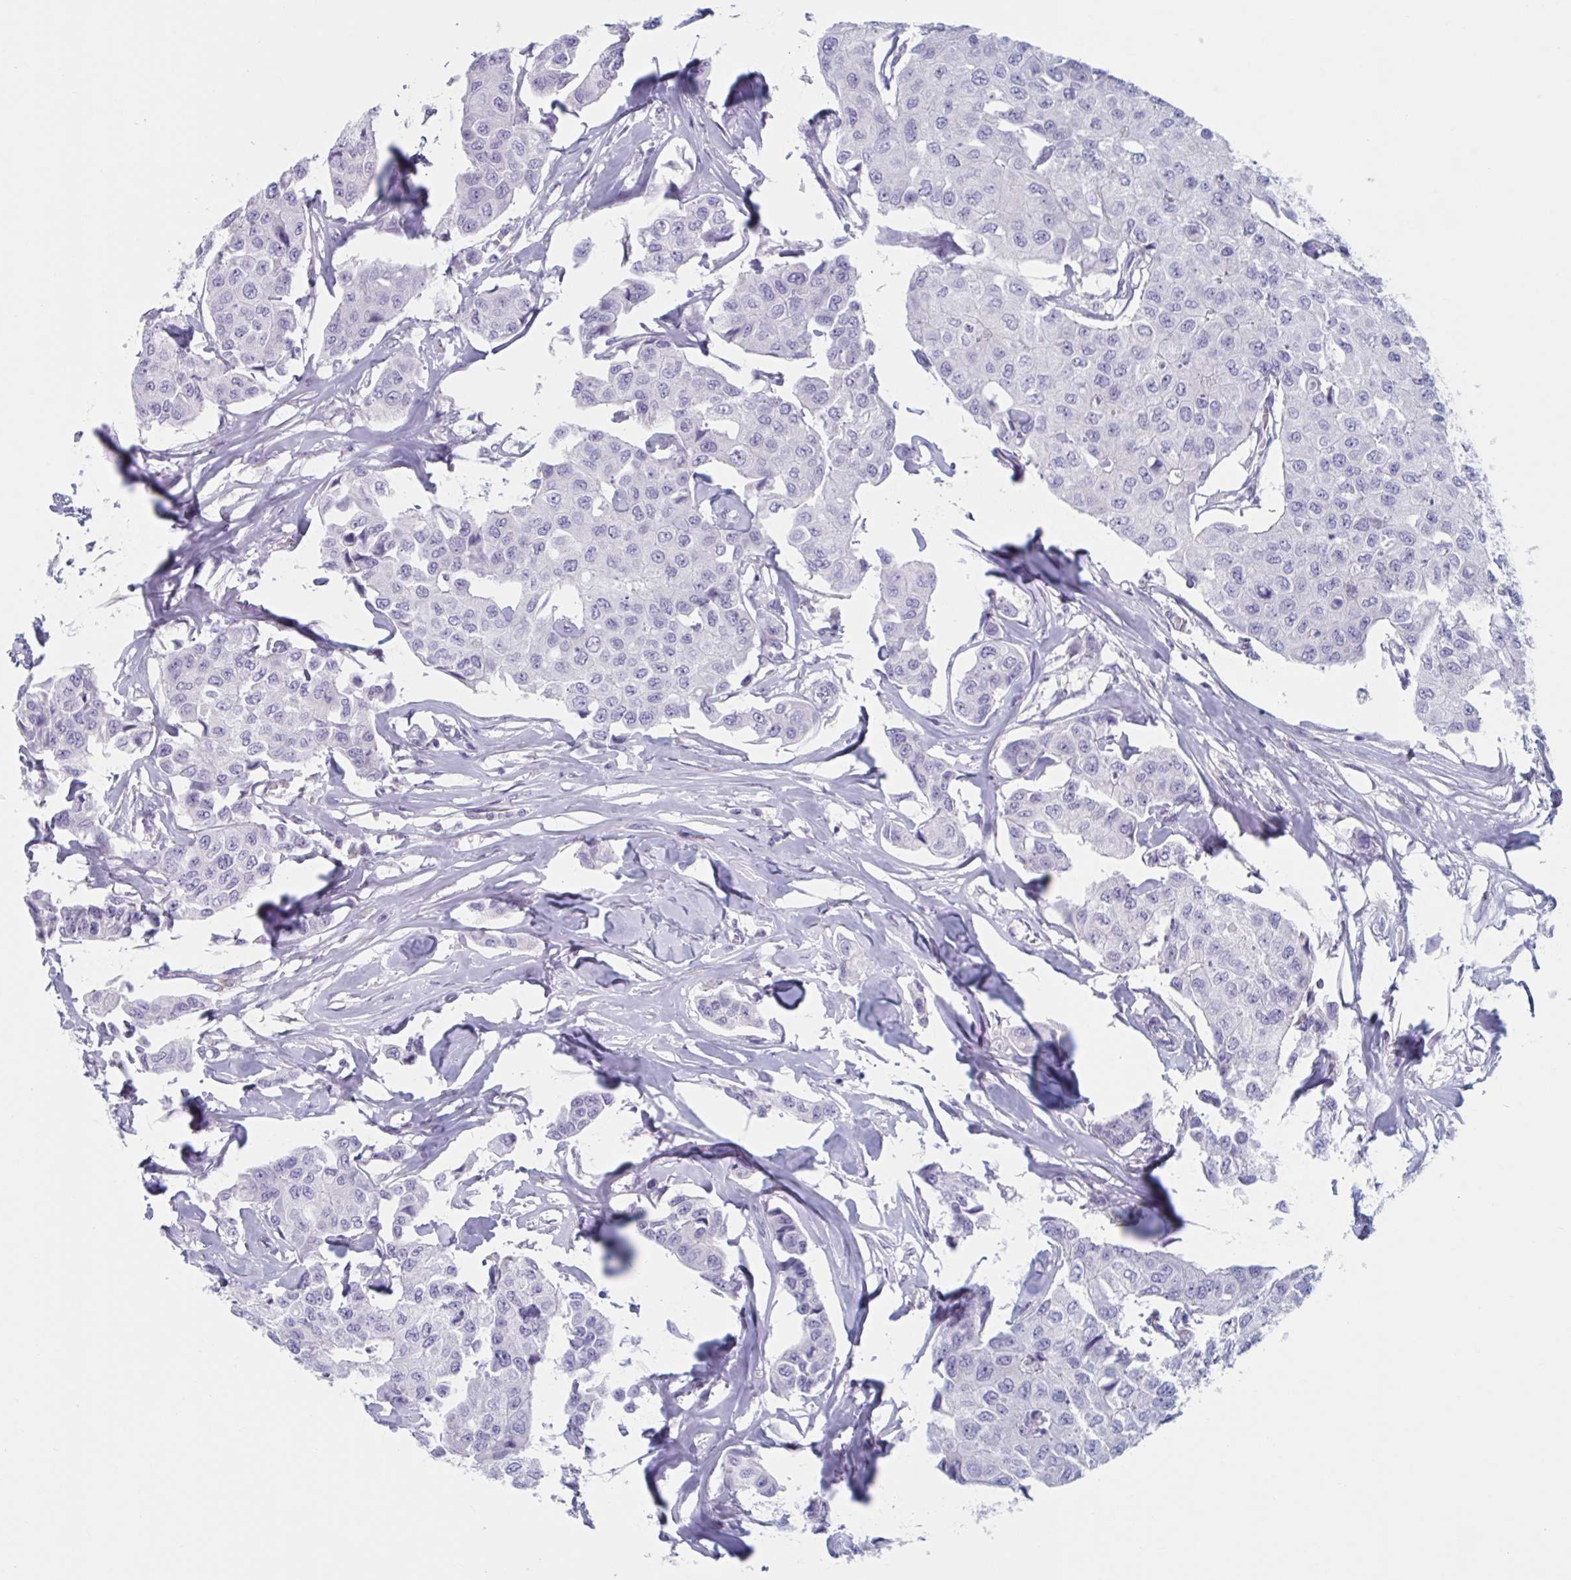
{"staining": {"intensity": "negative", "quantity": "none", "location": "none"}, "tissue": "breast cancer", "cell_type": "Tumor cells", "image_type": "cancer", "snomed": [{"axis": "morphology", "description": "Duct carcinoma"}, {"axis": "topography", "description": "Breast"}, {"axis": "topography", "description": "Lymph node"}], "caption": "Immunohistochemical staining of breast cancer (infiltrating ductal carcinoma) displays no significant staining in tumor cells. (DAB (3,3'-diaminobenzidine) immunohistochemistry, high magnification).", "gene": "HSD11B2", "patient": {"sex": "female", "age": 80}}